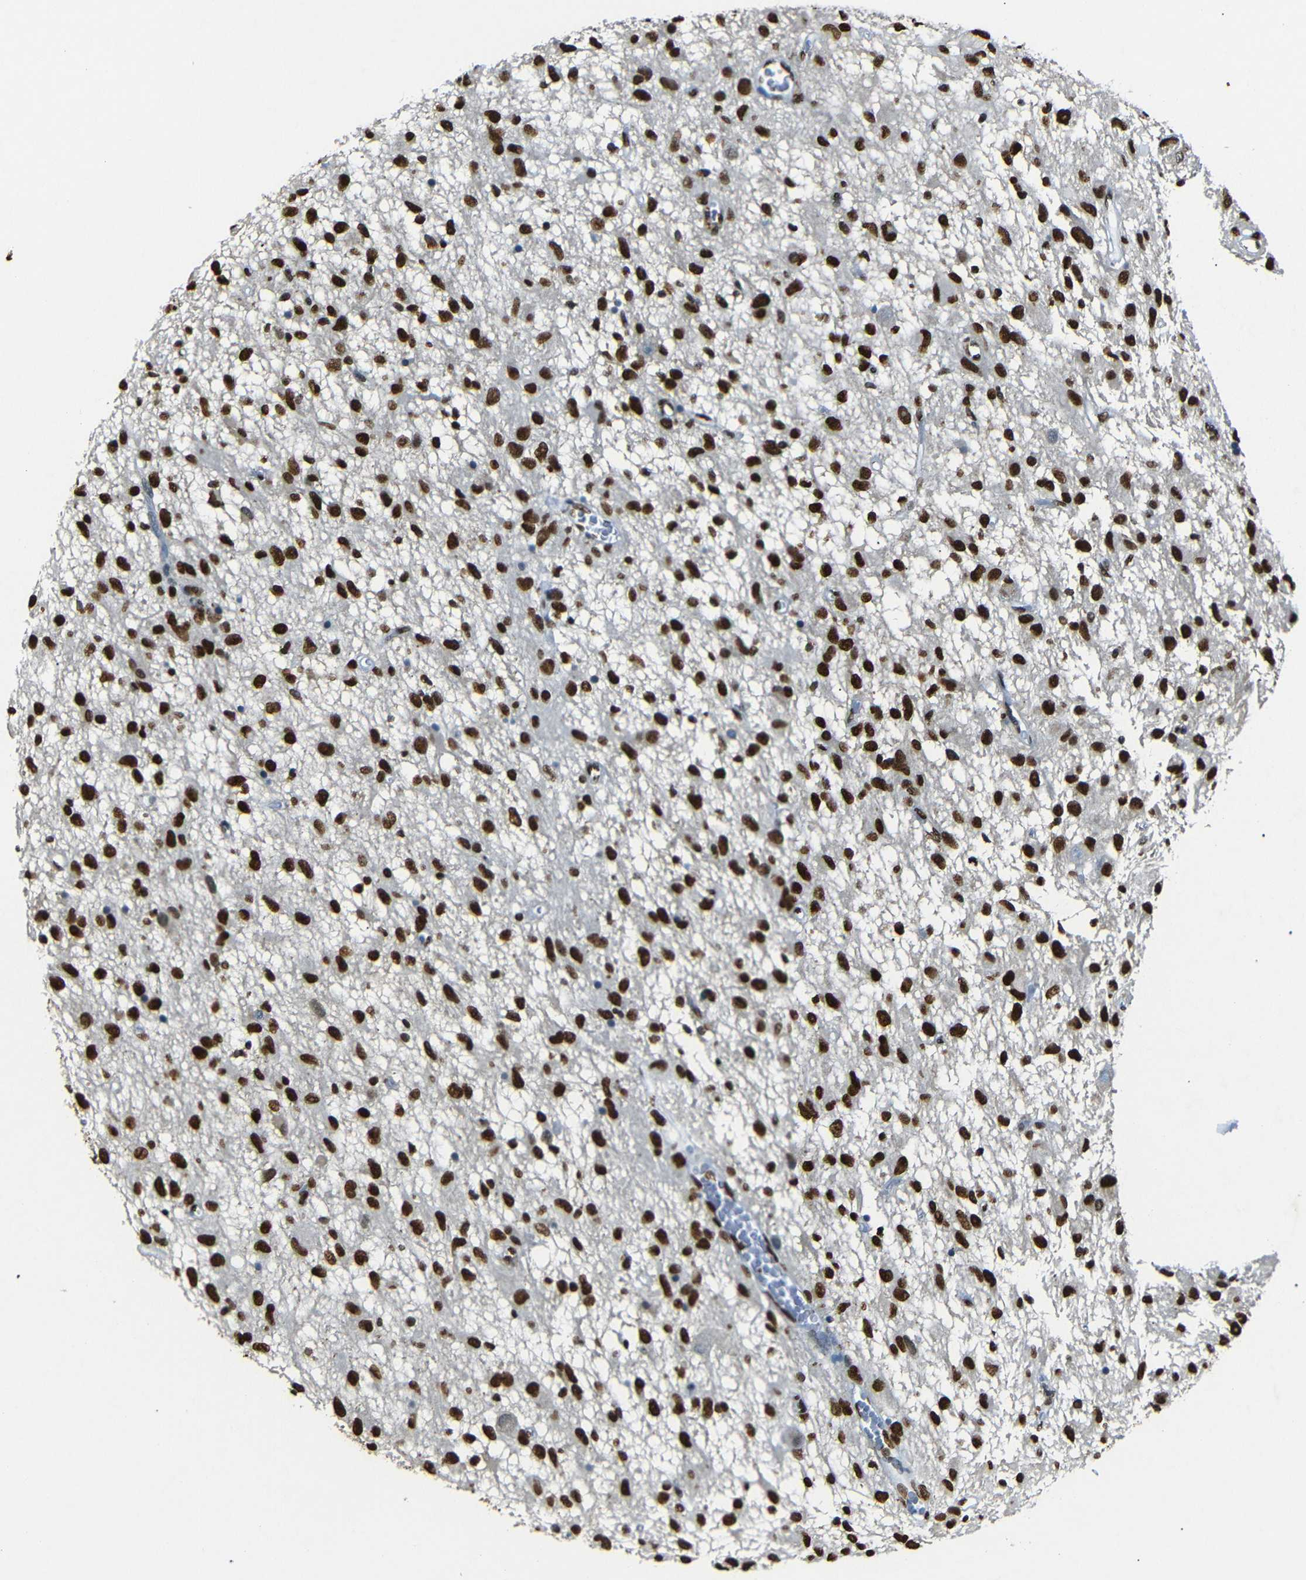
{"staining": {"intensity": "strong", "quantity": ">75%", "location": "nuclear"}, "tissue": "glioma", "cell_type": "Tumor cells", "image_type": "cancer", "snomed": [{"axis": "morphology", "description": "Glioma, malignant, Low grade"}, {"axis": "topography", "description": "Brain"}], "caption": "There is high levels of strong nuclear positivity in tumor cells of malignant glioma (low-grade), as demonstrated by immunohistochemical staining (brown color).", "gene": "HMGN1", "patient": {"sex": "male", "age": 77}}